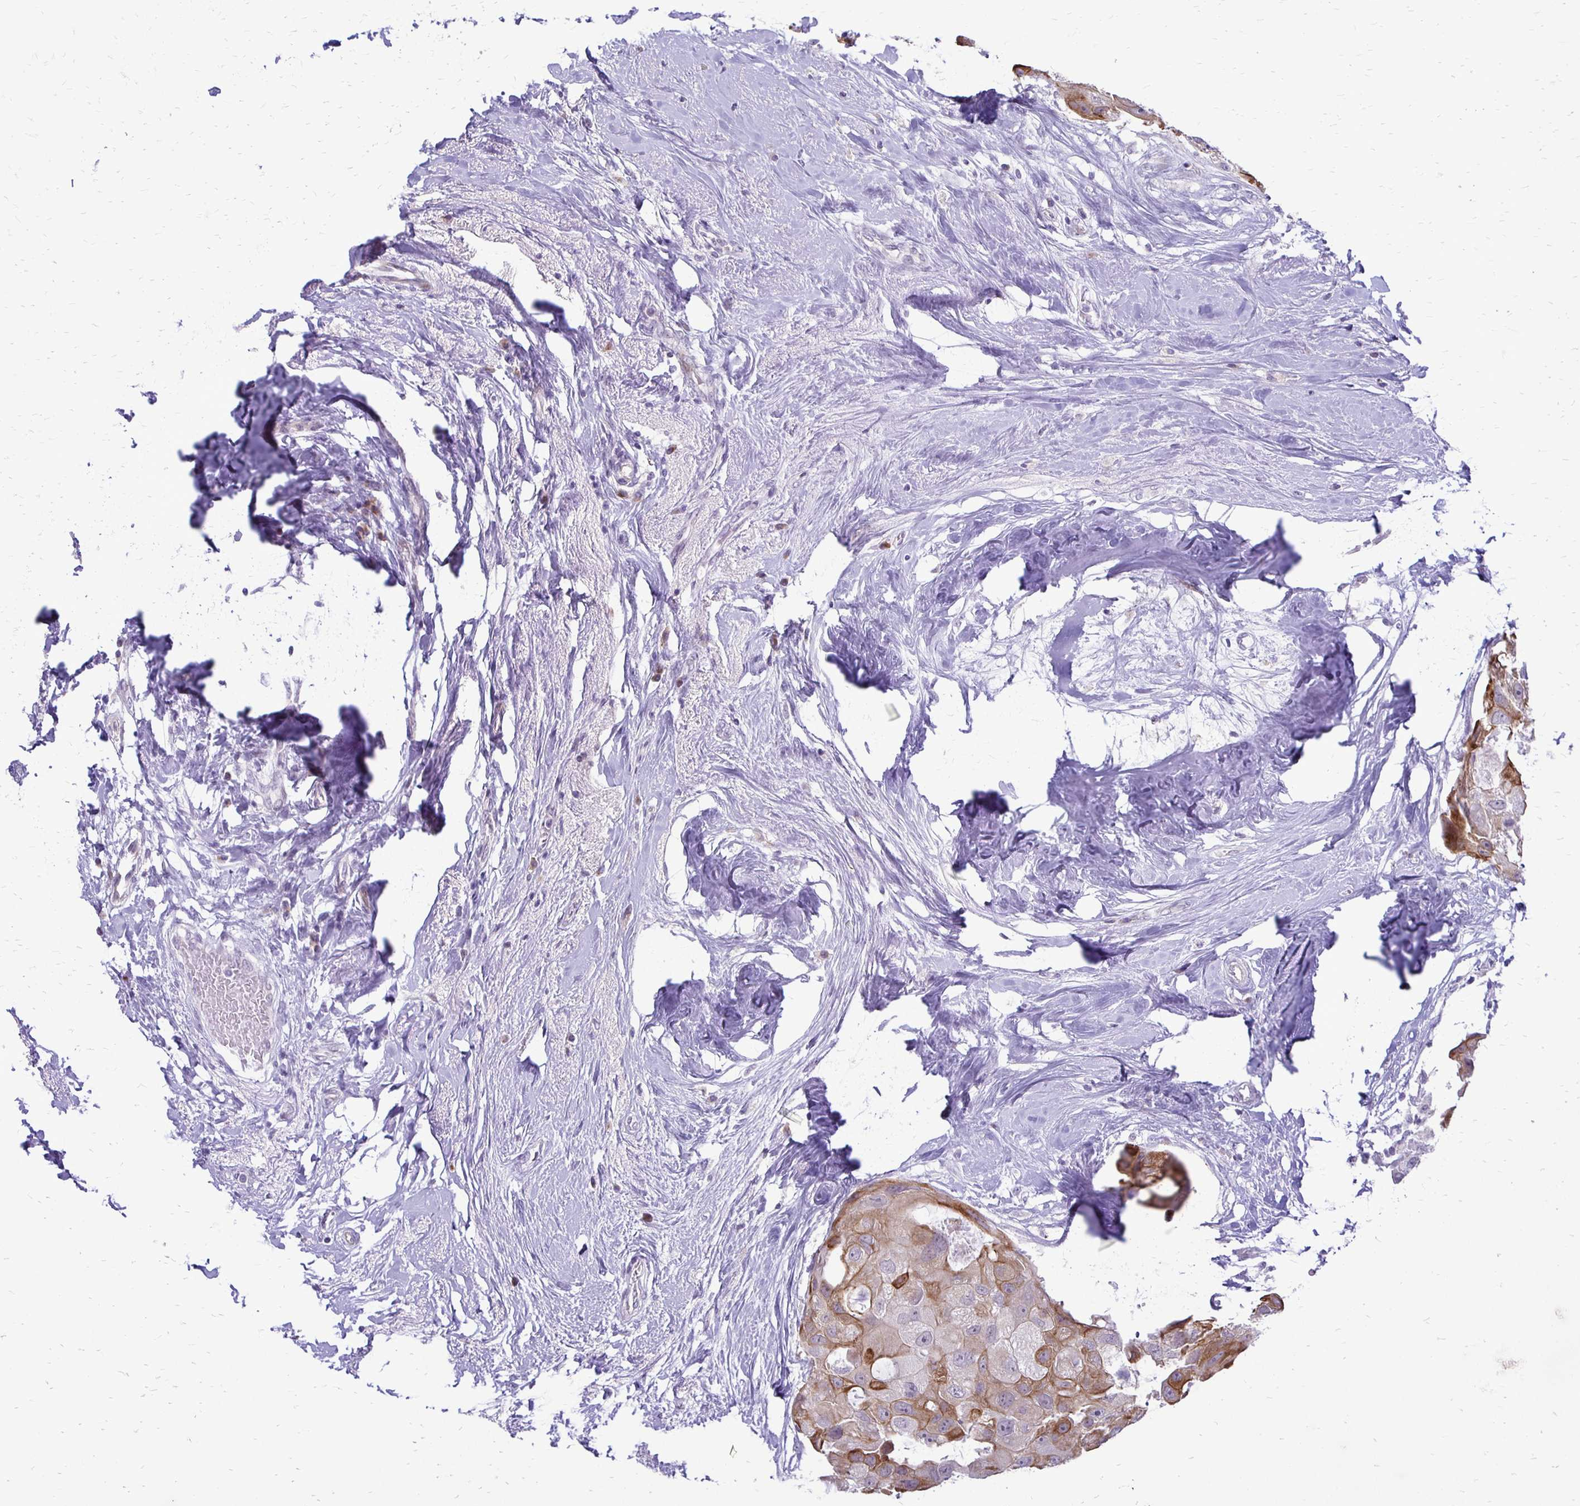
{"staining": {"intensity": "moderate", "quantity": ">75%", "location": "cytoplasmic/membranous"}, "tissue": "breast cancer", "cell_type": "Tumor cells", "image_type": "cancer", "snomed": [{"axis": "morphology", "description": "Duct carcinoma"}, {"axis": "topography", "description": "Breast"}], "caption": "This histopathology image shows IHC staining of breast cancer (invasive ductal carcinoma), with medium moderate cytoplasmic/membranous staining in approximately >75% of tumor cells.", "gene": "EPYC", "patient": {"sex": "female", "age": 43}}